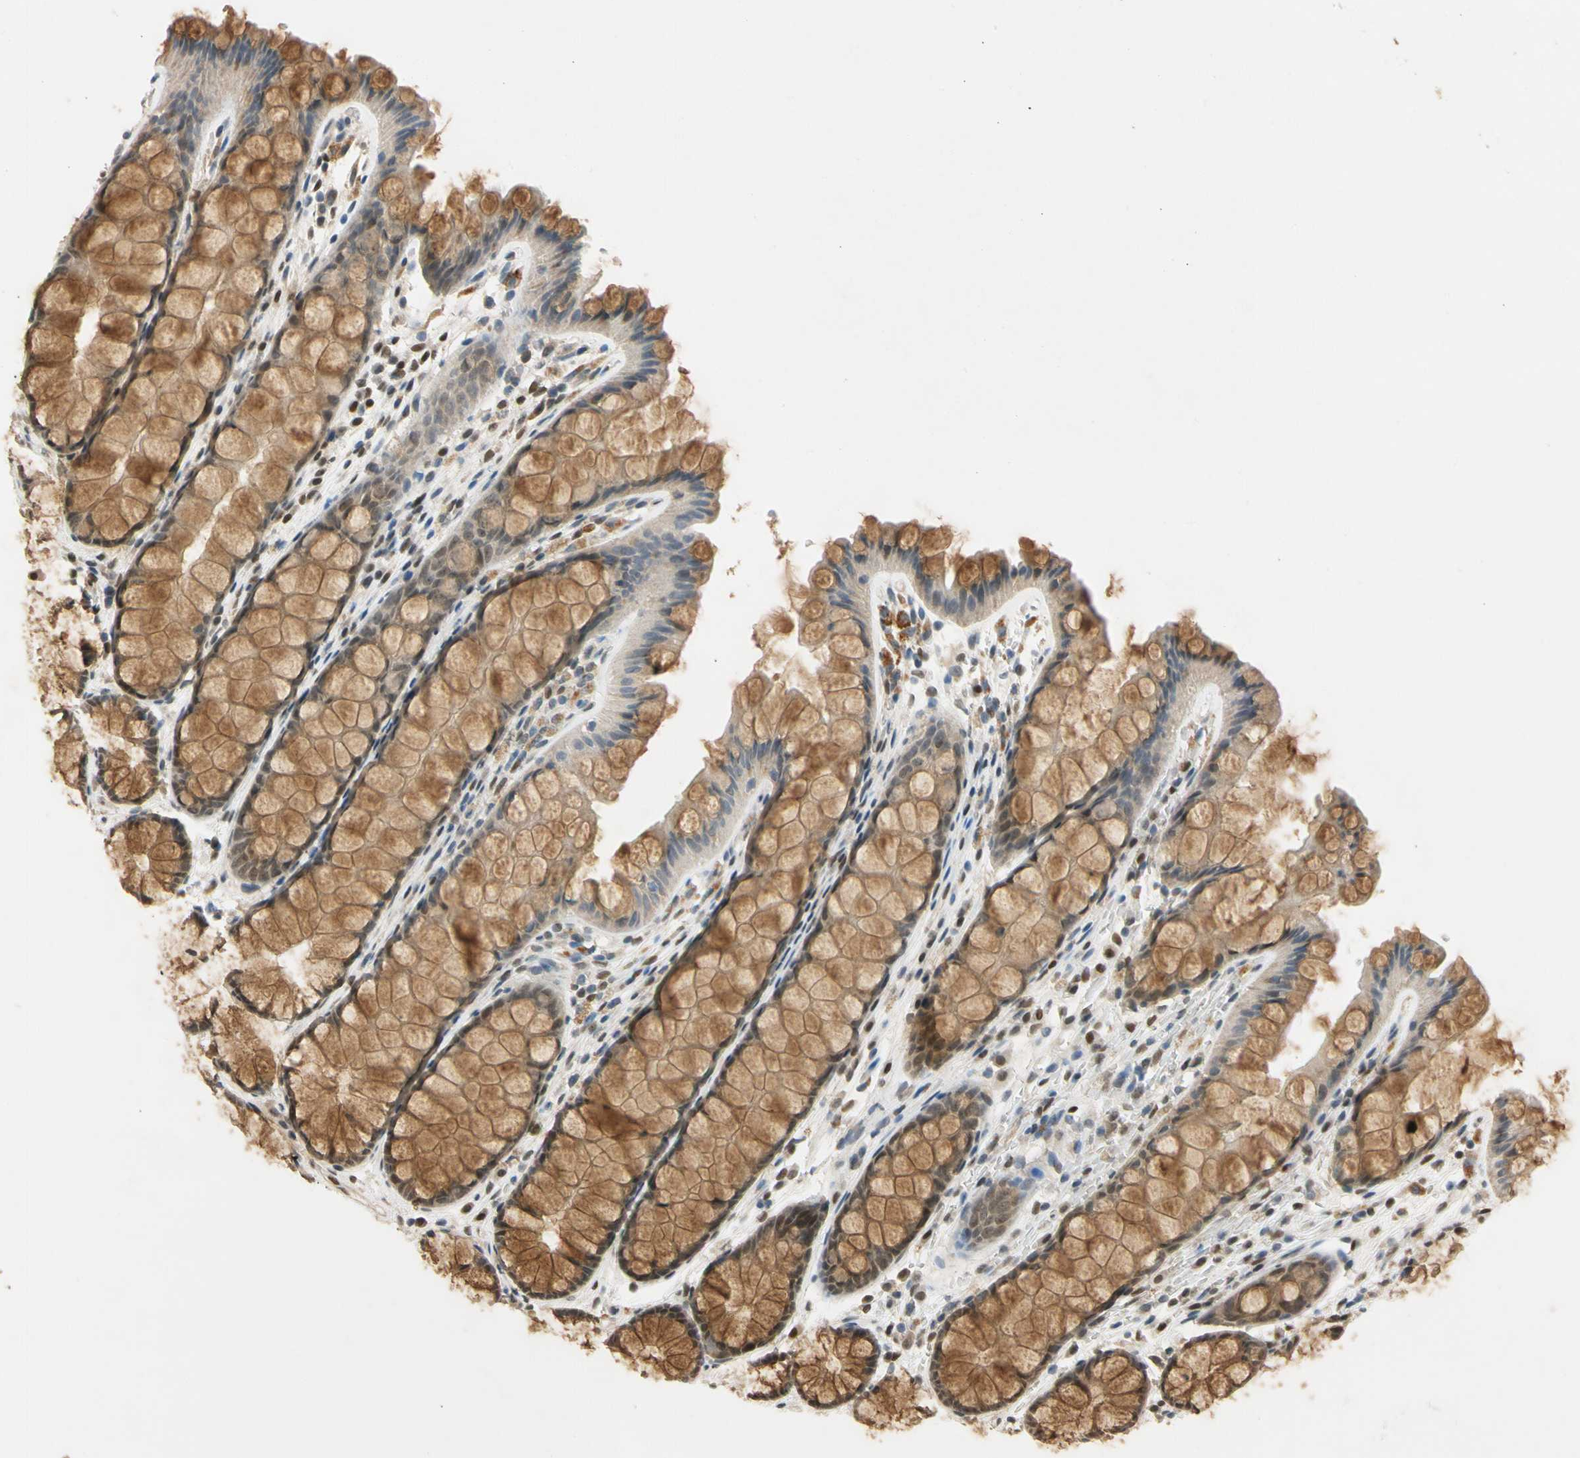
{"staining": {"intensity": "negative", "quantity": "none", "location": "none"}, "tissue": "colon", "cell_type": "Endothelial cells", "image_type": "normal", "snomed": [{"axis": "morphology", "description": "Normal tissue, NOS"}, {"axis": "topography", "description": "Colon"}], "caption": "IHC micrograph of benign colon: human colon stained with DAB shows no significant protein positivity in endothelial cells. (DAB (3,3'-diaminobenzidine) immunohistochemistry (IHC) visualized using brightfield microscopy, high magnification).", "gene": "RIOX2", "patient": {"sex": "female", "age": 55}}